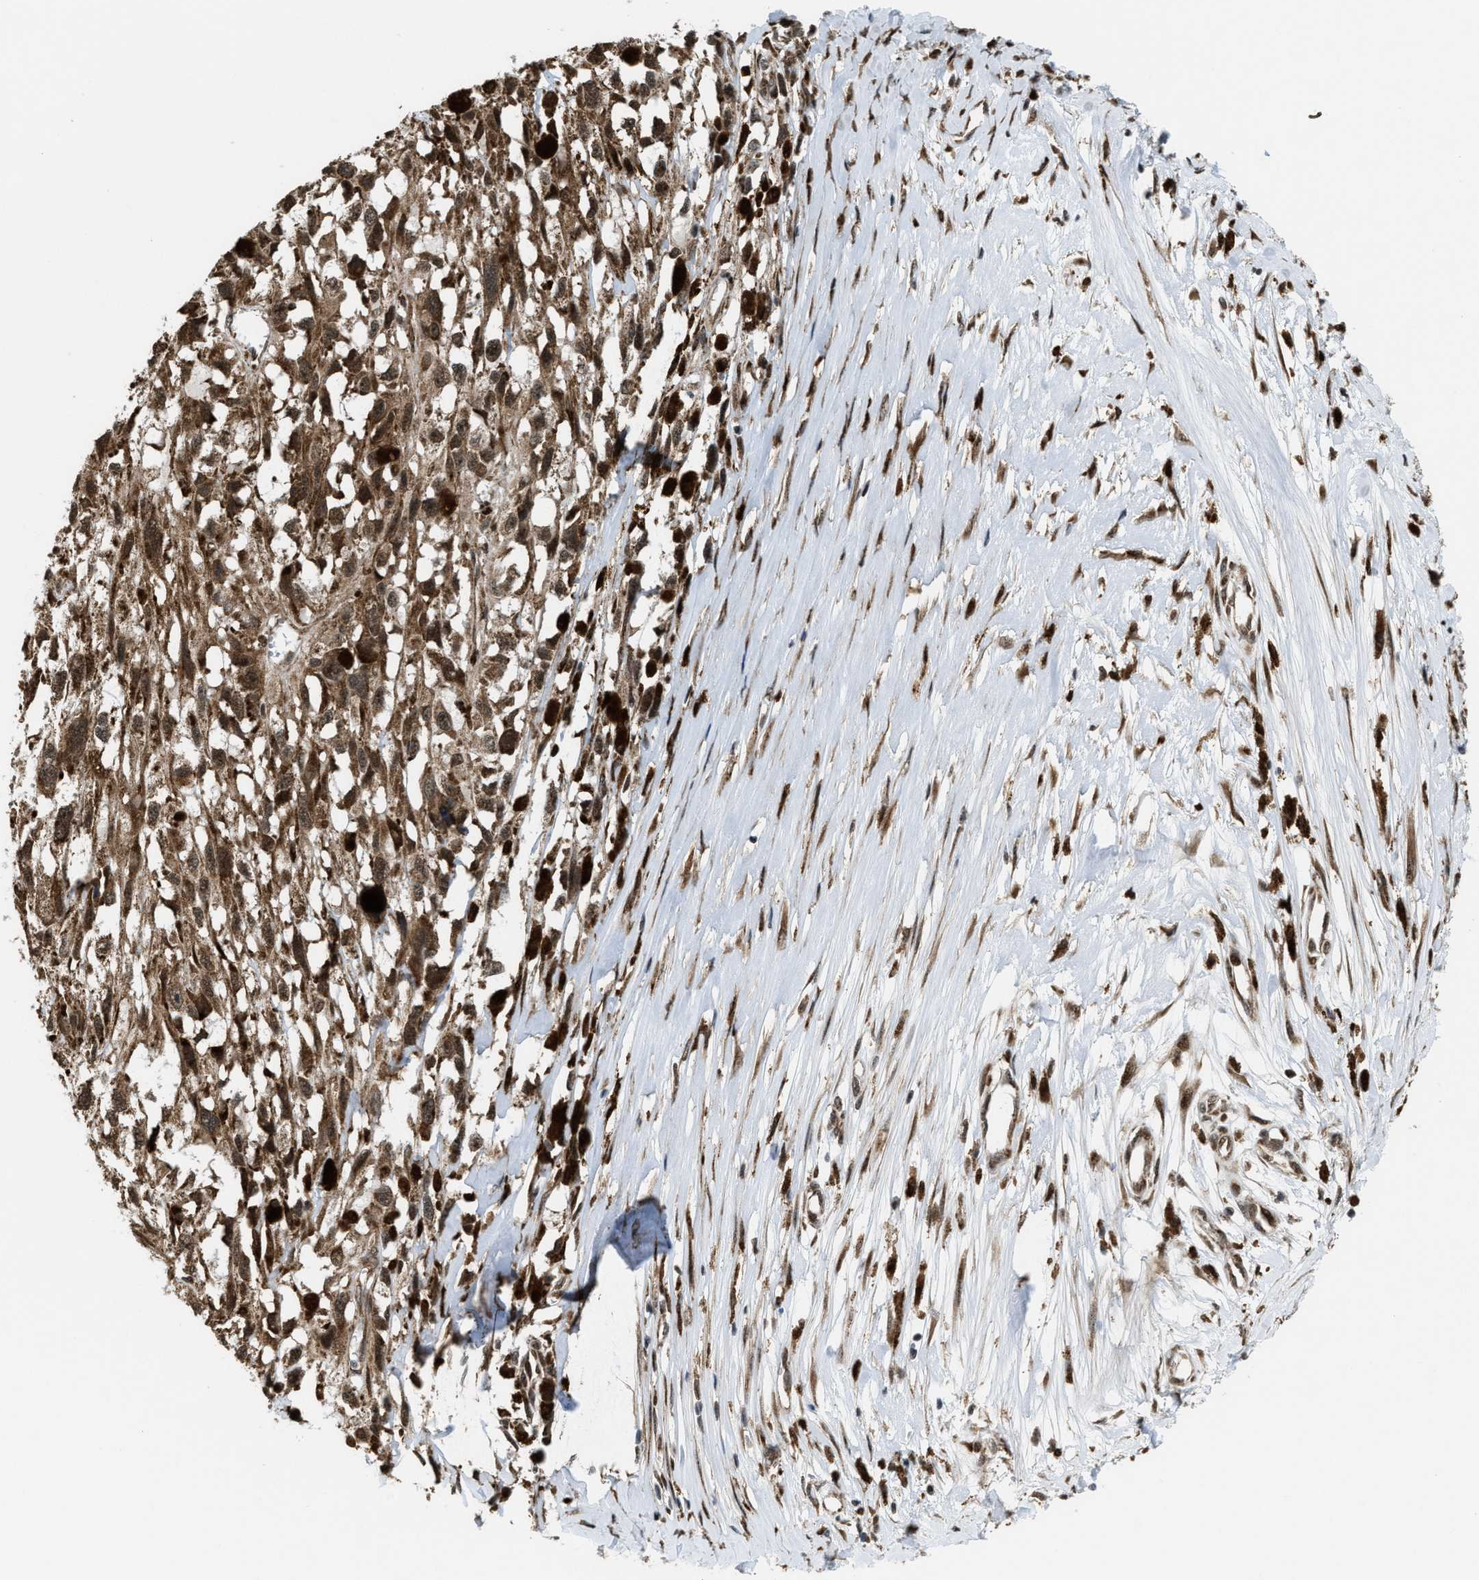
{"staining": {"intensity": "moderate", "quantity": ">75%", "location": "cytoplasmic/membranous,nuclear"}, "tissue": "melanoma", "cell_type": "Tumor cells", "image_type": "cancer", "snomed": [{"axis": "morphology", "description": "Malignant melanoma, Metastatic site"}, {"axis": "topography", "description": "Lymph node"}], "caption": "Protein analysis of melanoma tissue shows moderate cytoplasmic/membranous and nuclear expression in approximately >75% of tumor cells.", "gene": "ZNF250", "patient": {"sex": "male", "age": 59}}